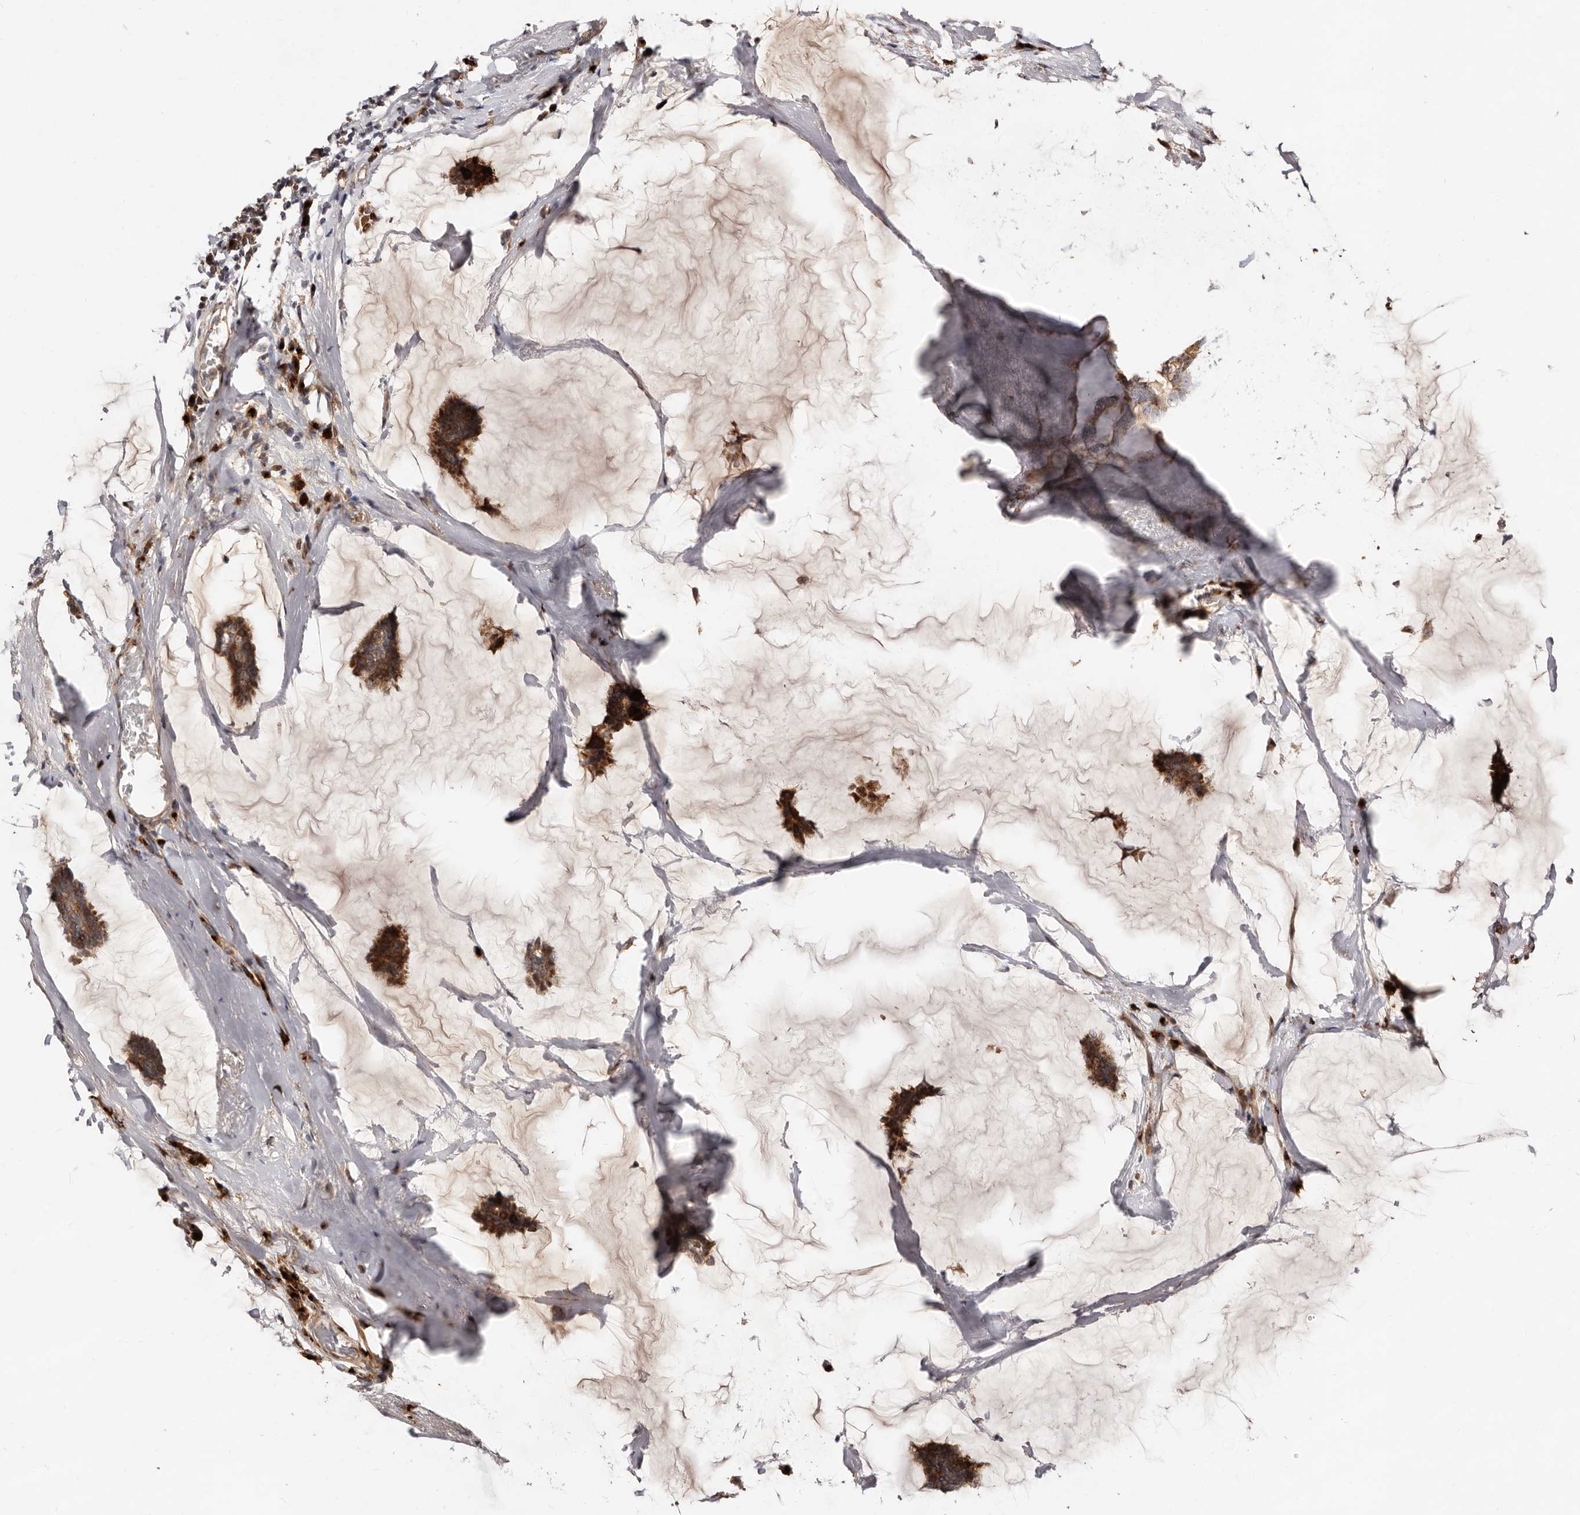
{"staining": {"intensity": "strong", "quantity": ">75%", "location": "cytoplasmic/membranous"}, "tissue": "breast cancer", "cell_type": "Tumor cells", "image_type": "cancer", "snomed": [{"axis": "morphology", "description": "Duct carcinoma"}, {"axis": "topography", "description": "Breast"}], "caption": "Breast cancer stained for a protein reveals strong cytoplasmic/membranous positivity in tumor cells.", "gene": "DACT2", "patient": {"sex": "female", "age": 93}}